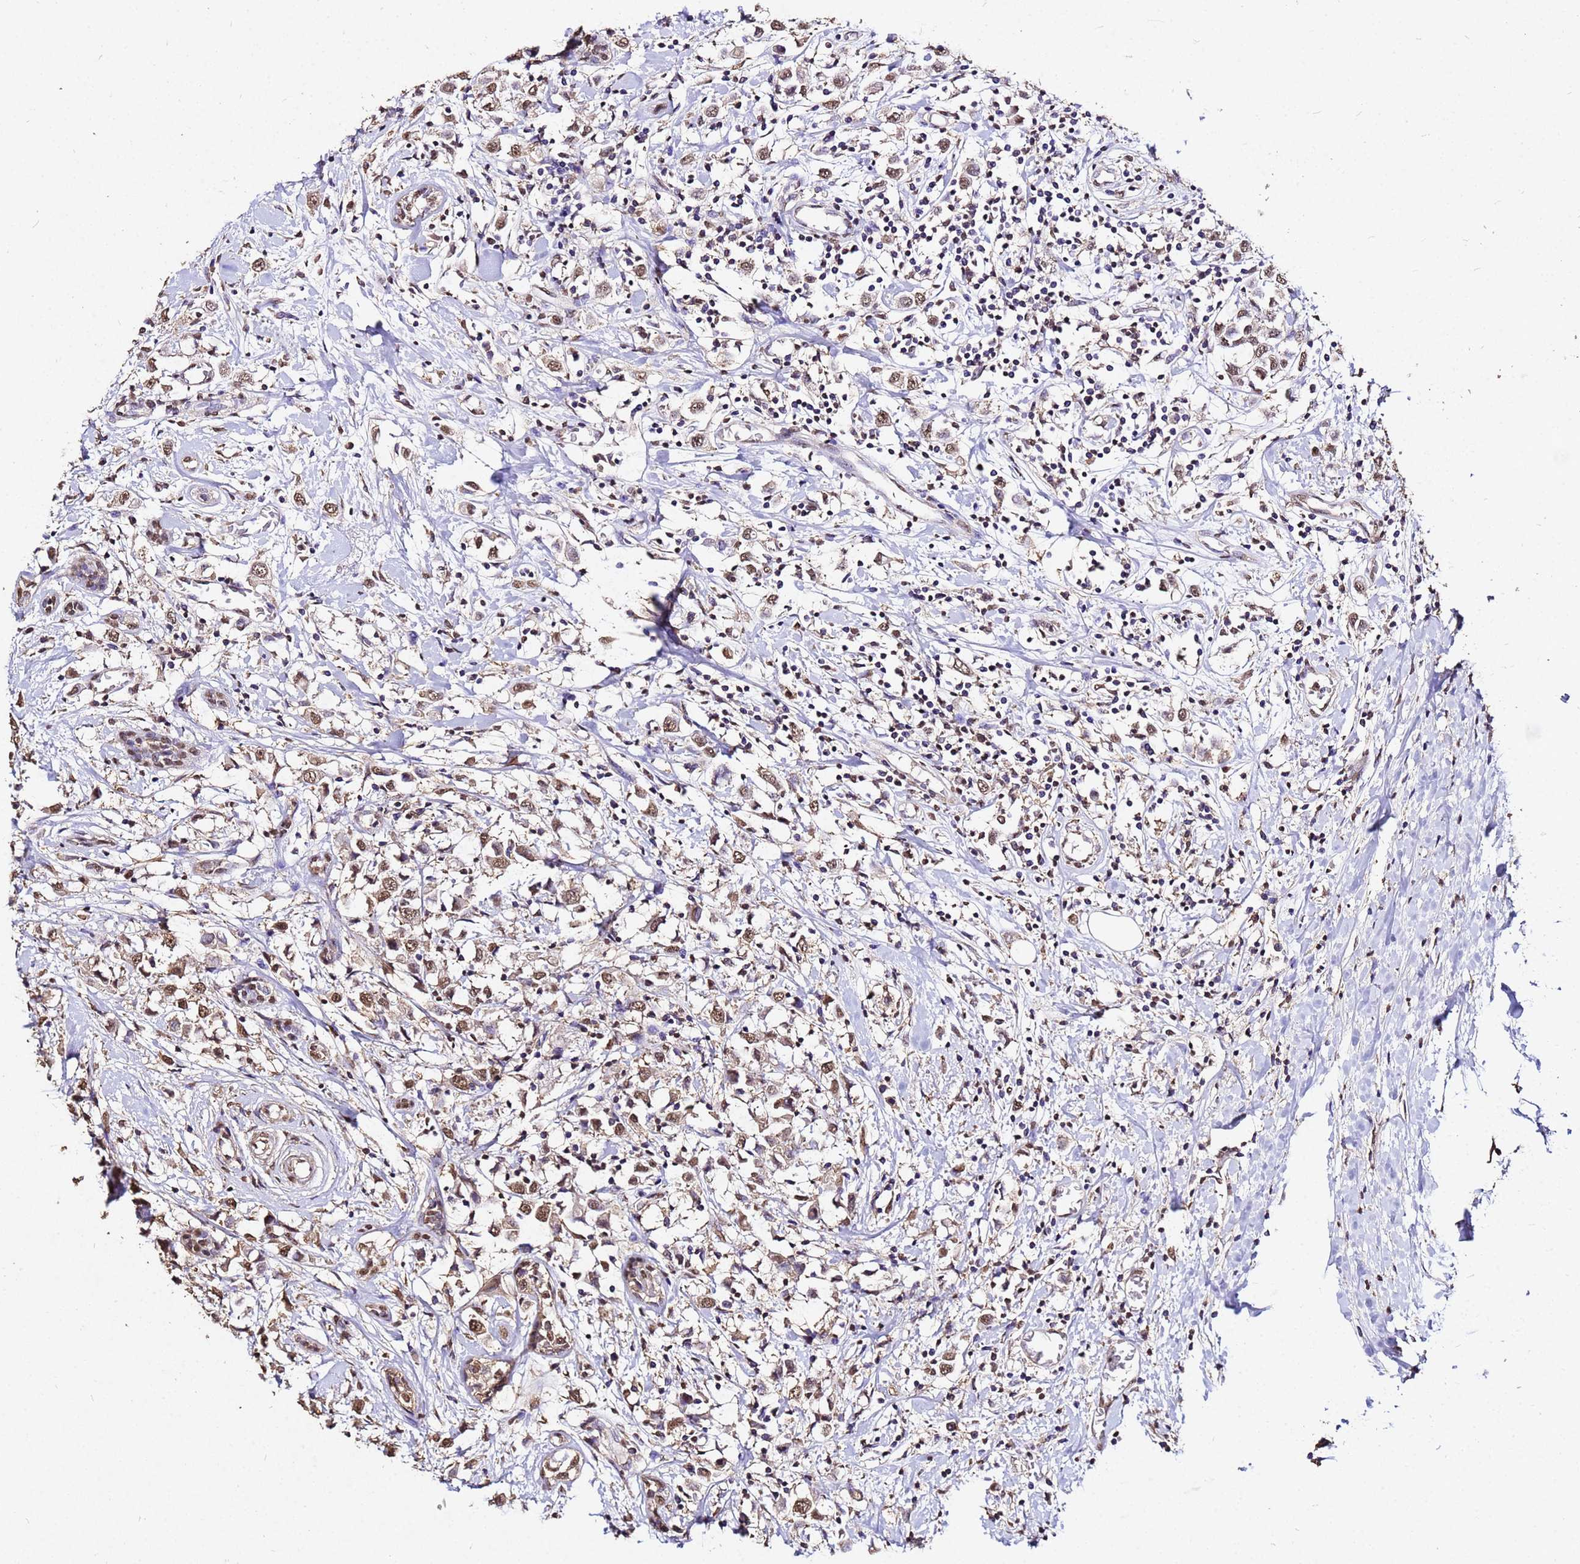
{"staining": {"intensity": "moderate", "quantity": ">75%", "location": "nuclear"}, "tissue": "breast cancer", "cell_type": "Tumor cells", "image_type": "cancer", "snomed": [{"axis": "morphology", "description": "Duct carcinoma"}, {"axis": "topography", "description": "Breast"}], "caption": "Breast infiltrating ductal carcinoma was stained to show a protein in brown. There is medium levels of moderate nuclear expression in about >75% of tumor cells.", "gene": "MYOCD", "patient": {"sex": "female", "age": 61}}